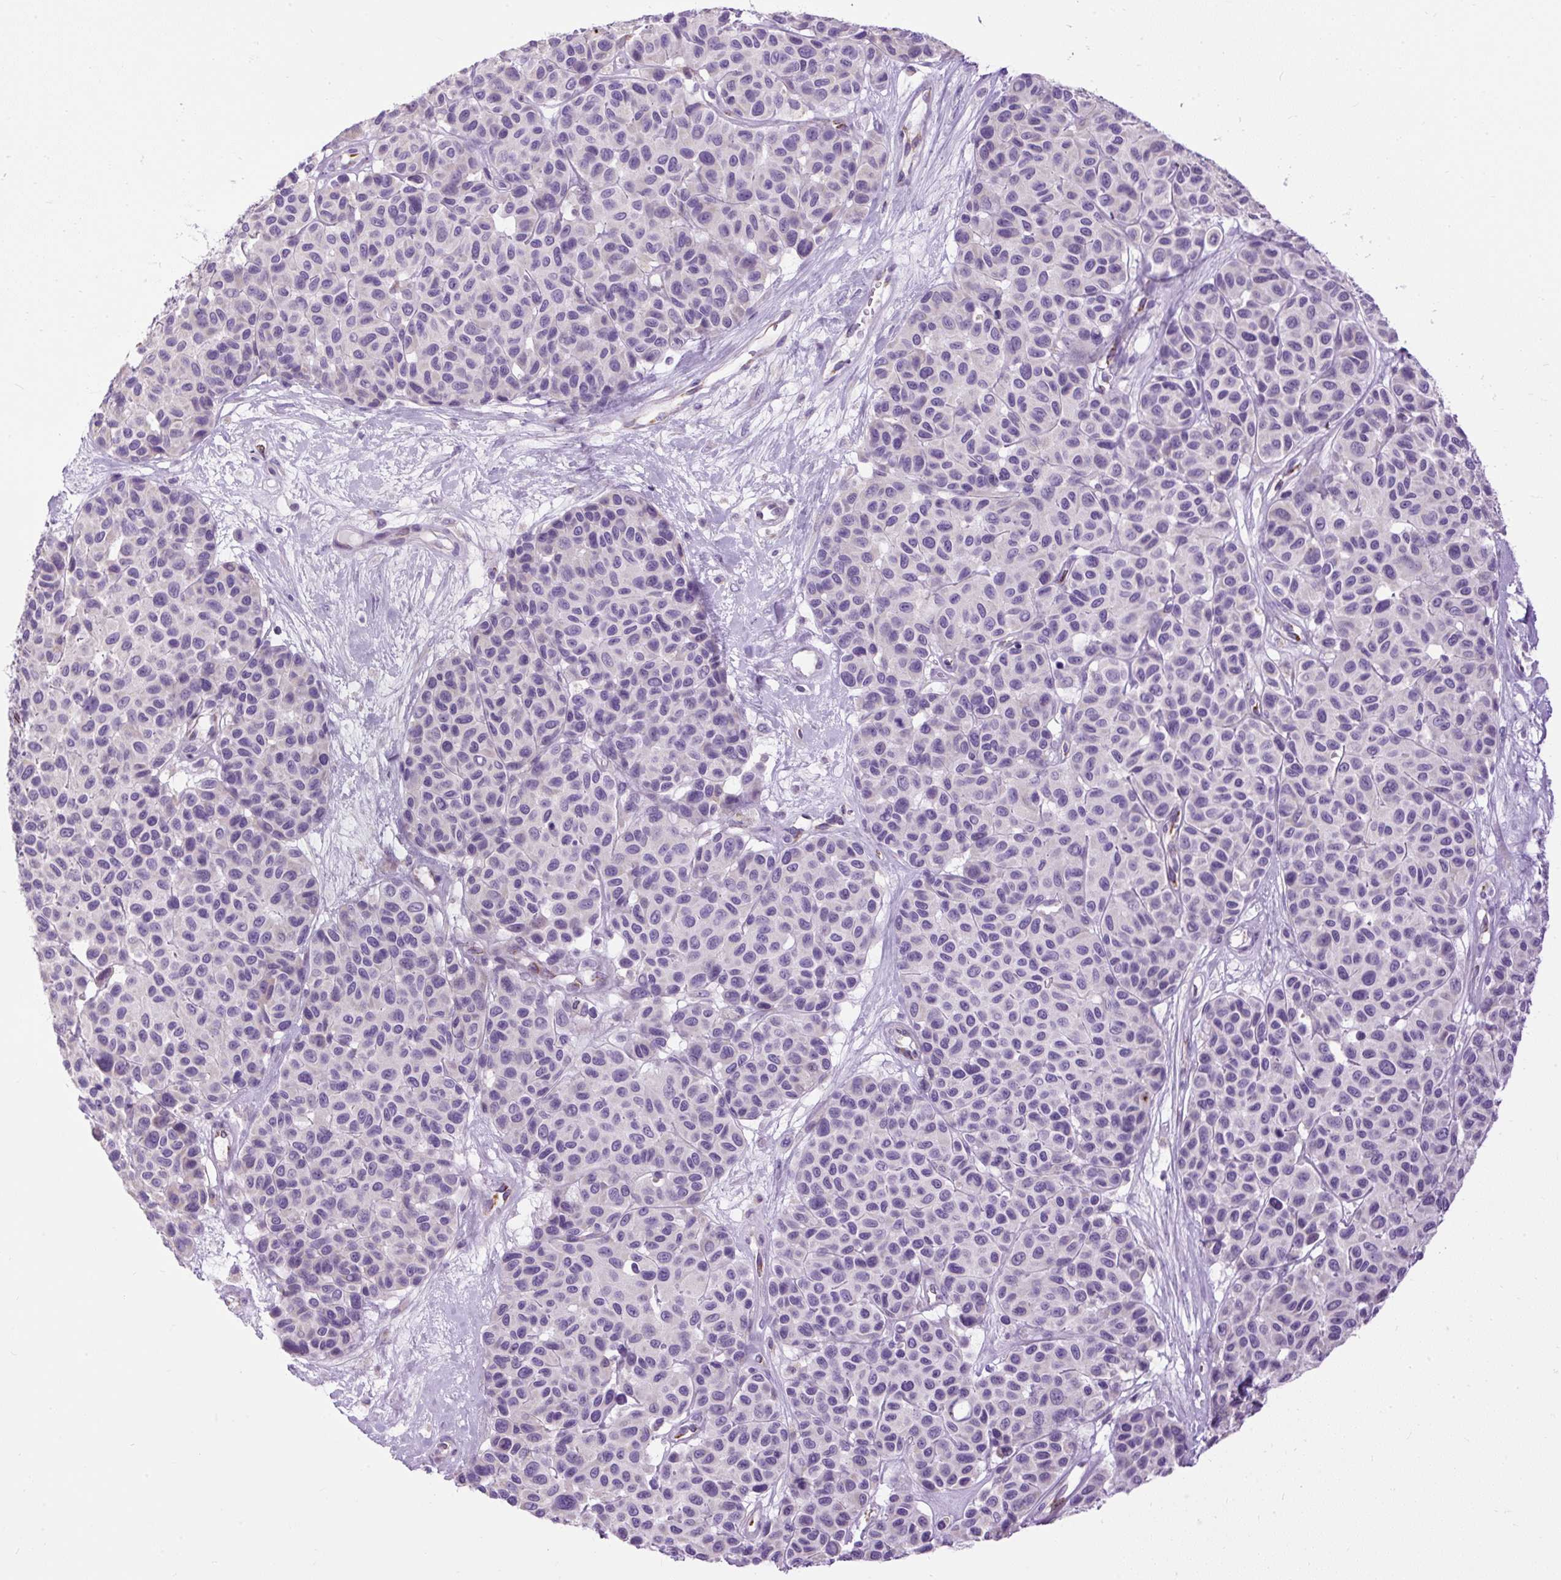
{"staining": {"intensity": "negative", "quantity": "none", "location": "none"}, "tissue": "melanoma", "cell_type": "Tumor cells", "image_type": "cancer", "snomed": [{"axis": "morphology", "description": "Malignant melanoma, NOS"}, {"axis": "topography", "description": "Skin"}], "caption": "This histopathology image is of melanoma stained with immunohistochemistry to label a protein in brown with the nuclei are counter-stained blue. There is no expression in tumor cells.", "gene": "SYBU", "patient": {"sex": "female", "age": 66}}